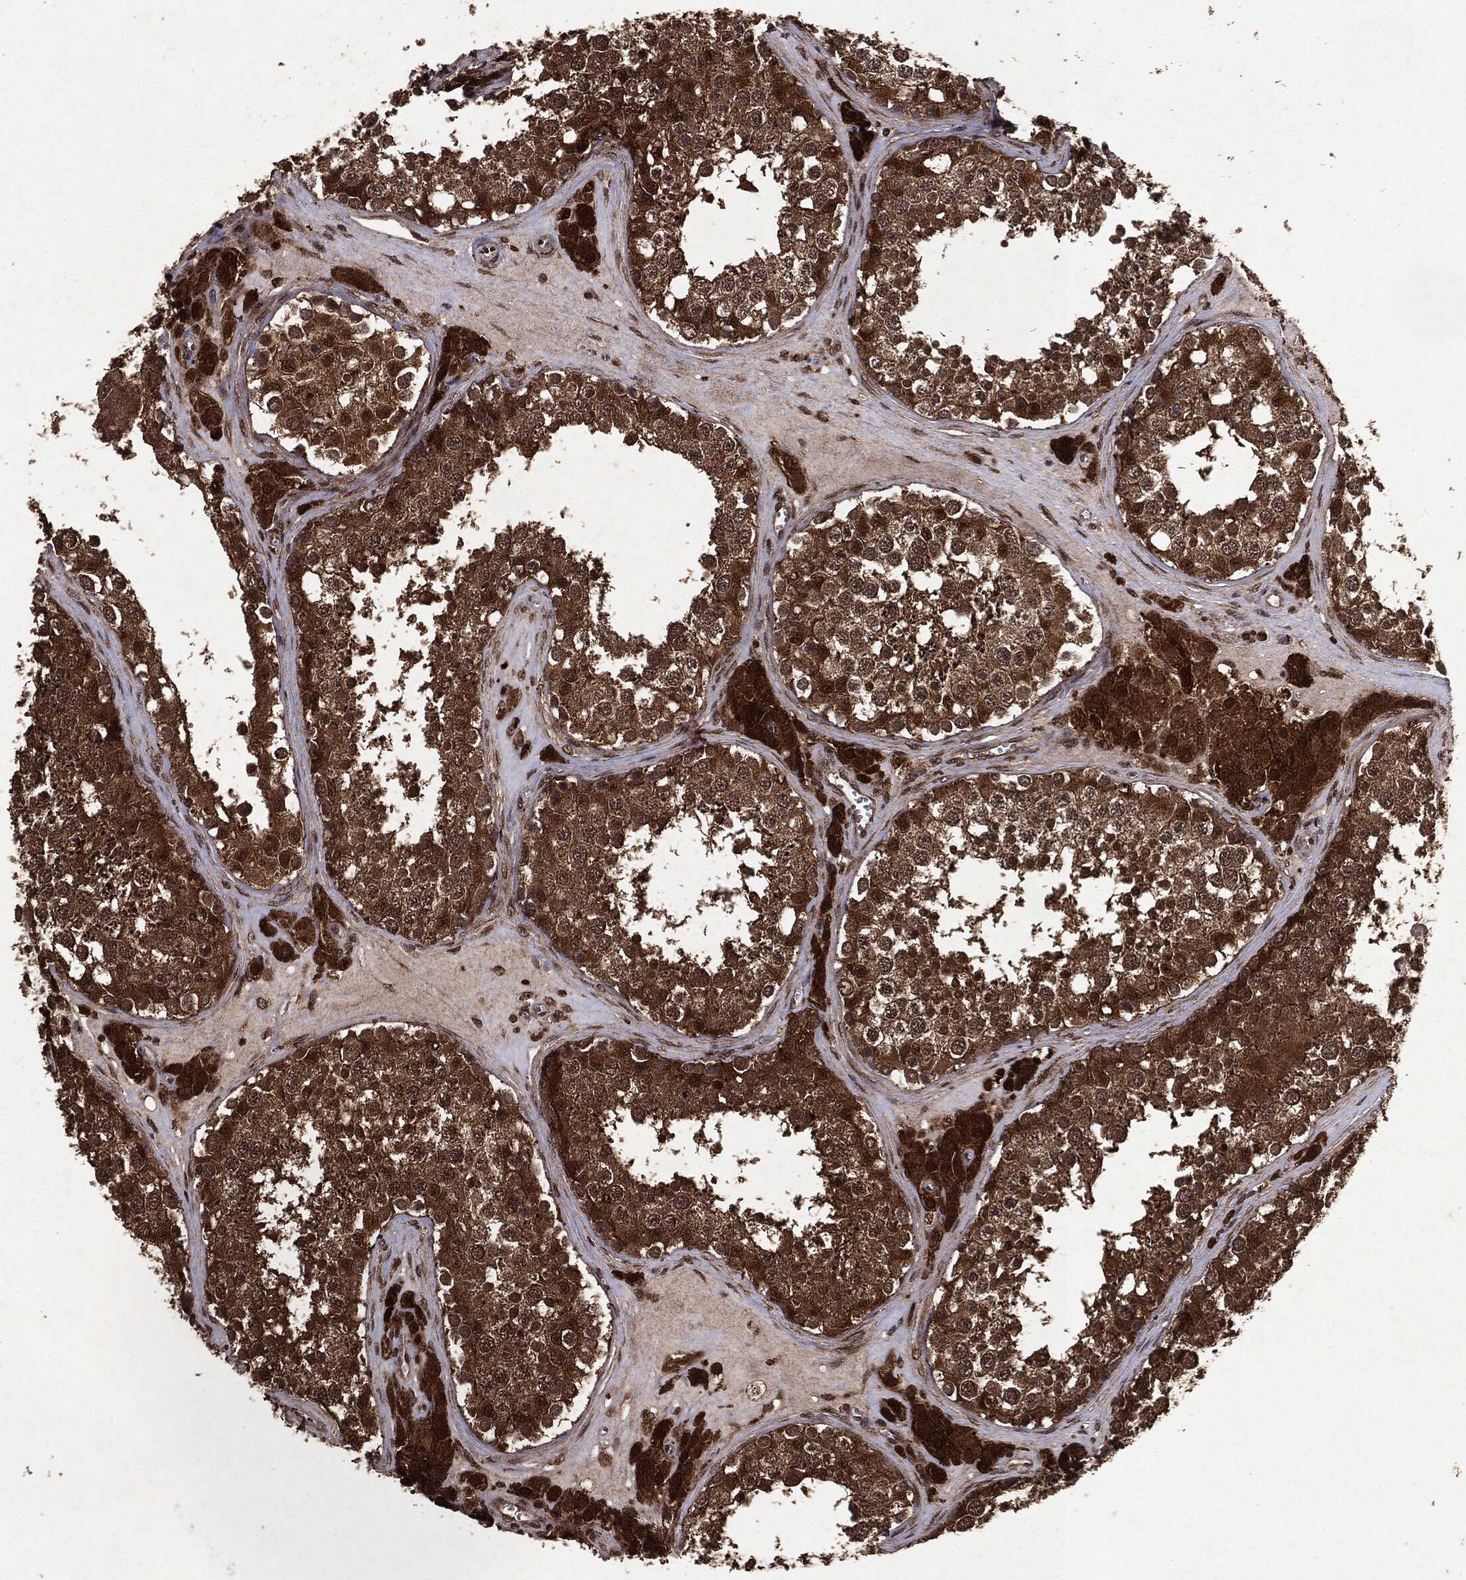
{"staining": {"intensity": "moderate", "quantity": ">75%", "location": "cytoplasmic/membranous,nuclear"}, "tissue": "testis", "cell_type": "Cells in seminiferous ducts", "image_type": "normal", "snomed": [{"axis": "morphology", "description": "Normal tissue, NOS"}, {"axis": "topography", "description": "Testis"}], "caption": "Protein positivity by IHC demonstrates moderate cytoplasmic/membranous,nuclear staining in approximately >75% of cells in seminiferous ducts in normal testis.", "gene": "PEBP1", "patient": {"sex": "male", "age": 31}}